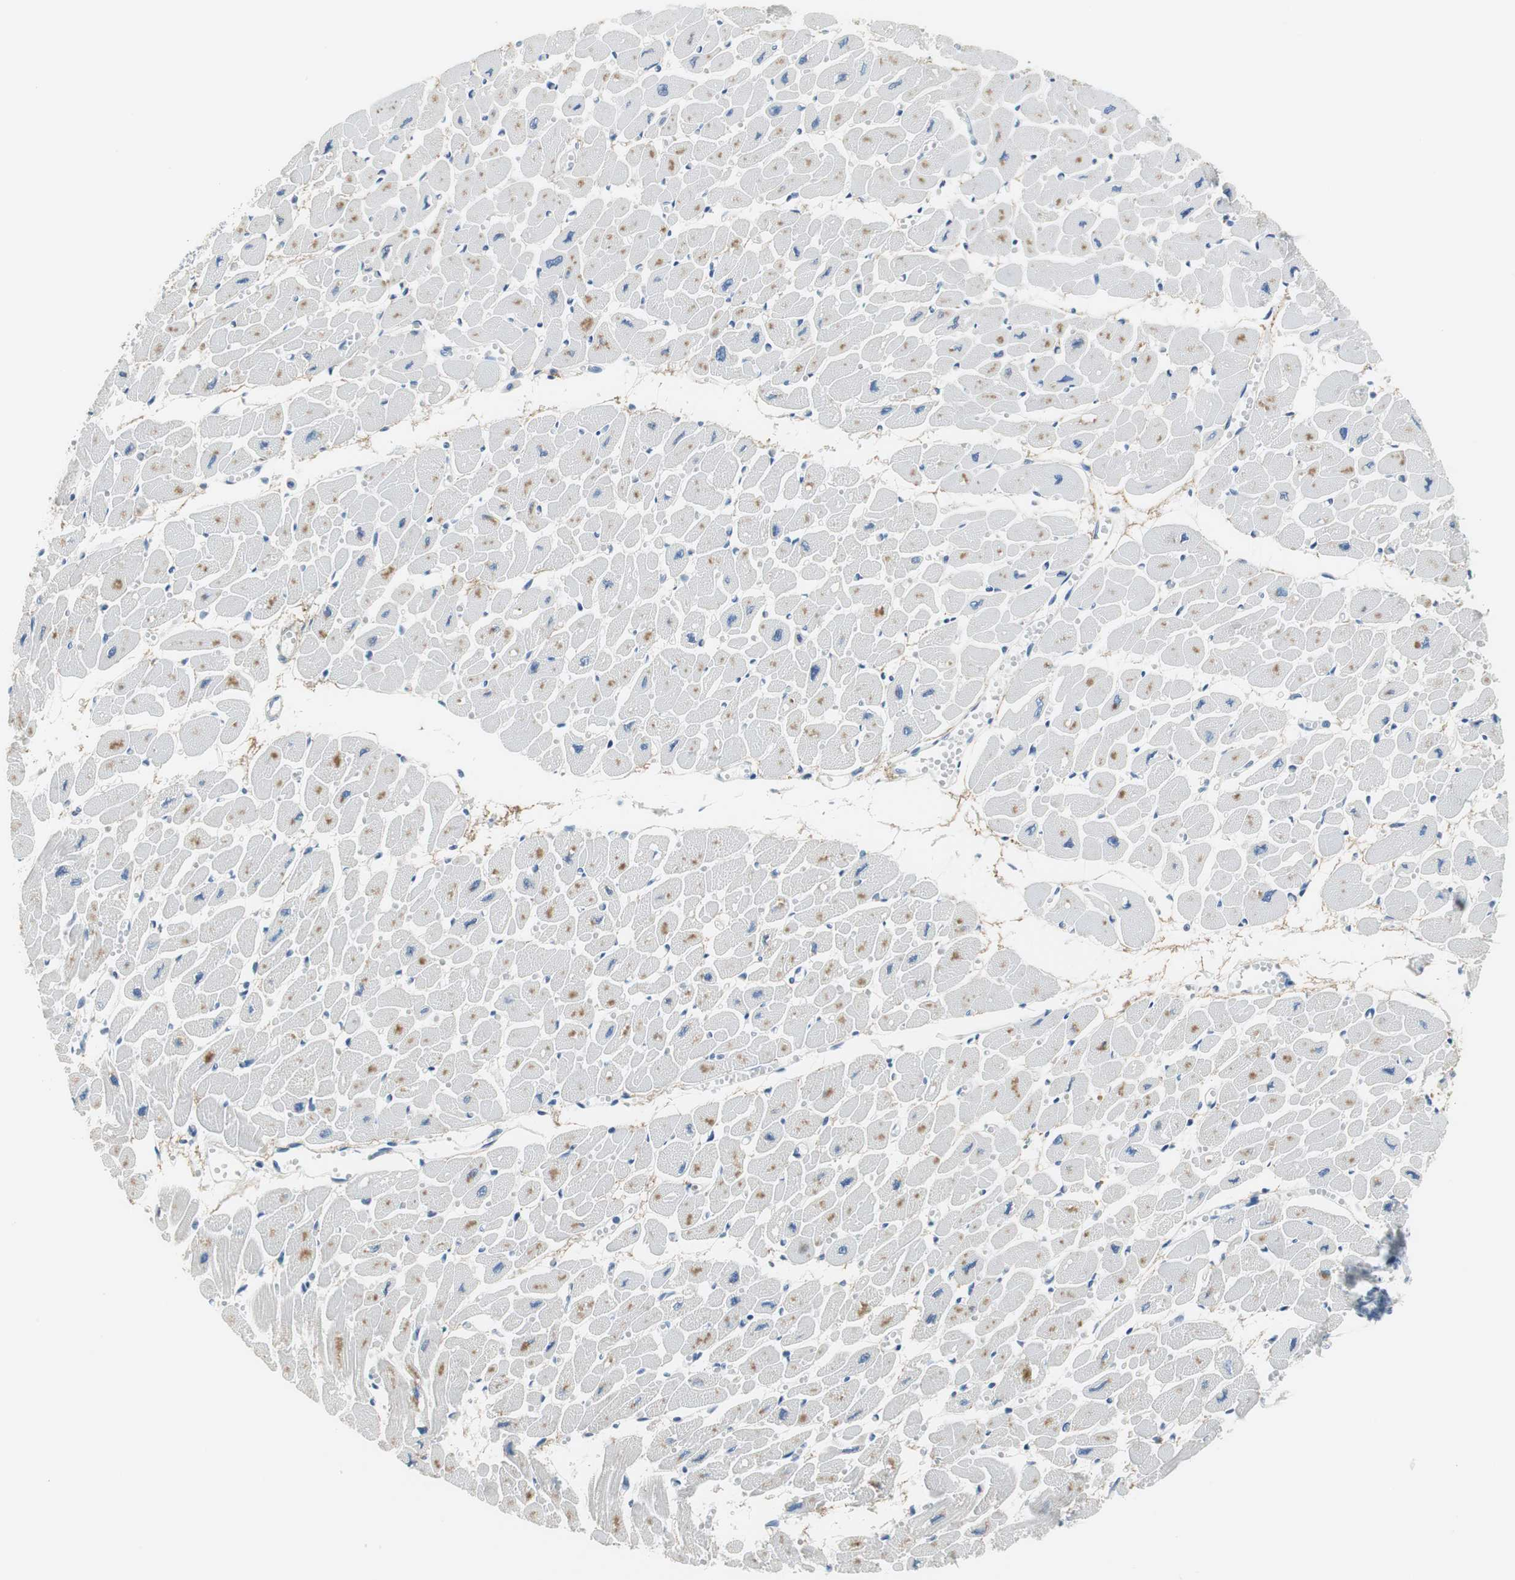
{"staining": {"intensity": "moderate", "quantity": "<25%", "location": "cytoplasmic/membranous"}, "tissue": "heart muscle", "cell_type": "Cardiomyocytes", "image_type": "normal", "snomed": [{"axis": "morphology", "description": "Normal tissue, NOS"}, {"axis": "topography", "description": "Heart"}], "caption": "A high-resolution histopathology image shows IHC staining of benign heart muscle, which exhibits moderate cytoplasmic/membranous expression in about <25% of cardiomyocytes.", "gene": "MUC7", "patient": {"sex": "female", "age": 54}}